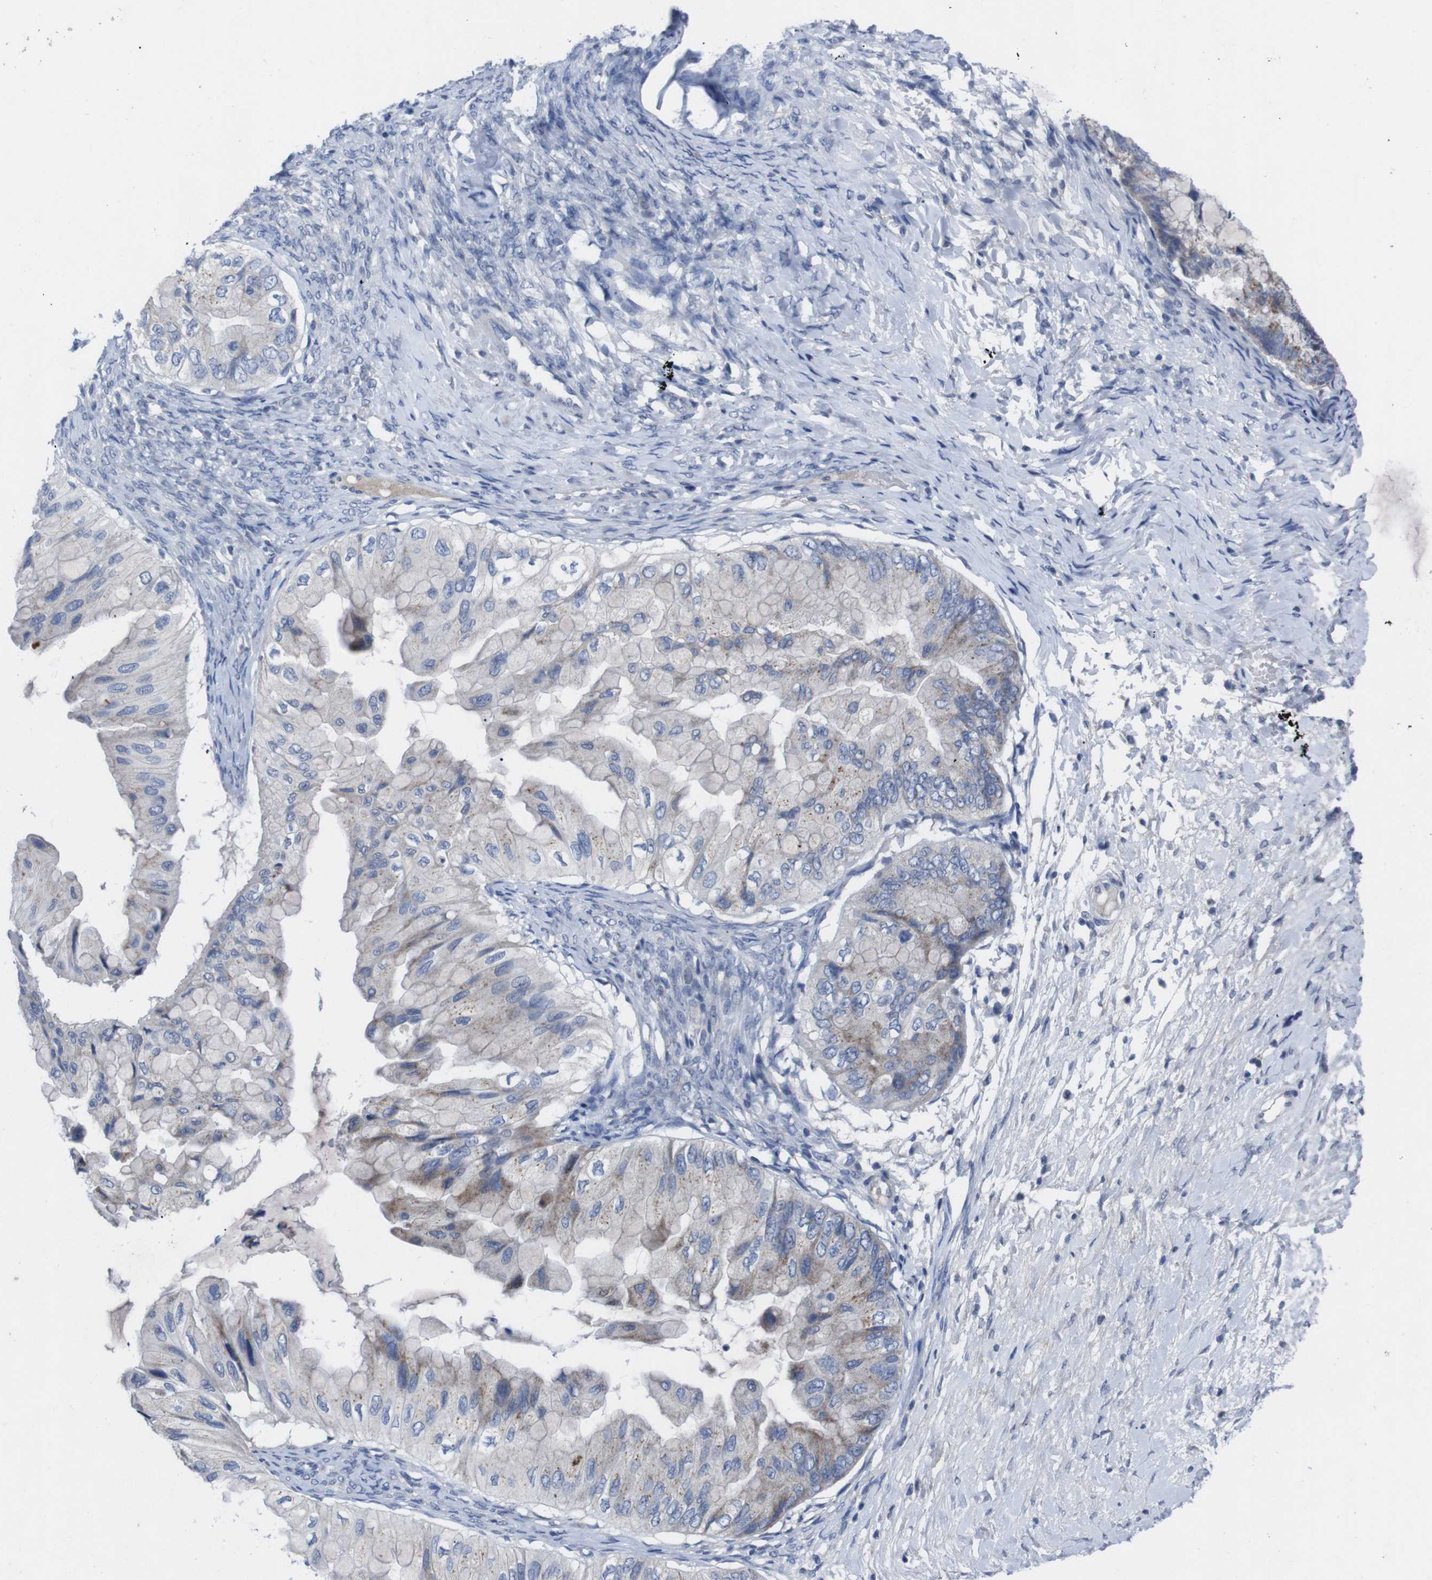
{"staining": {"intensity": "weak", "quantity": "25%-75%", "location": "cytoplasmic/membranous"}, "tissue": "ovarian cancer", "cell_type": "Tumor cells", "image_type": "cancer", "snomed": [{"axis": "morphology", "description": "Cystadenocarcinoma, mucinous, NOS"}, {"axis": "topography", "description": "Ovary"}], "caption": "Immunohistochemistry (IHC) of ovarian cancer reveals low levels of weak cytoplasmic/membranous positivity in about 25%-75% of tumor cells. The protein is shown in brown color, while the nuclei are stained blue.", "gene": "IRF4", "patient": {"sex": "female", "age": 61}}